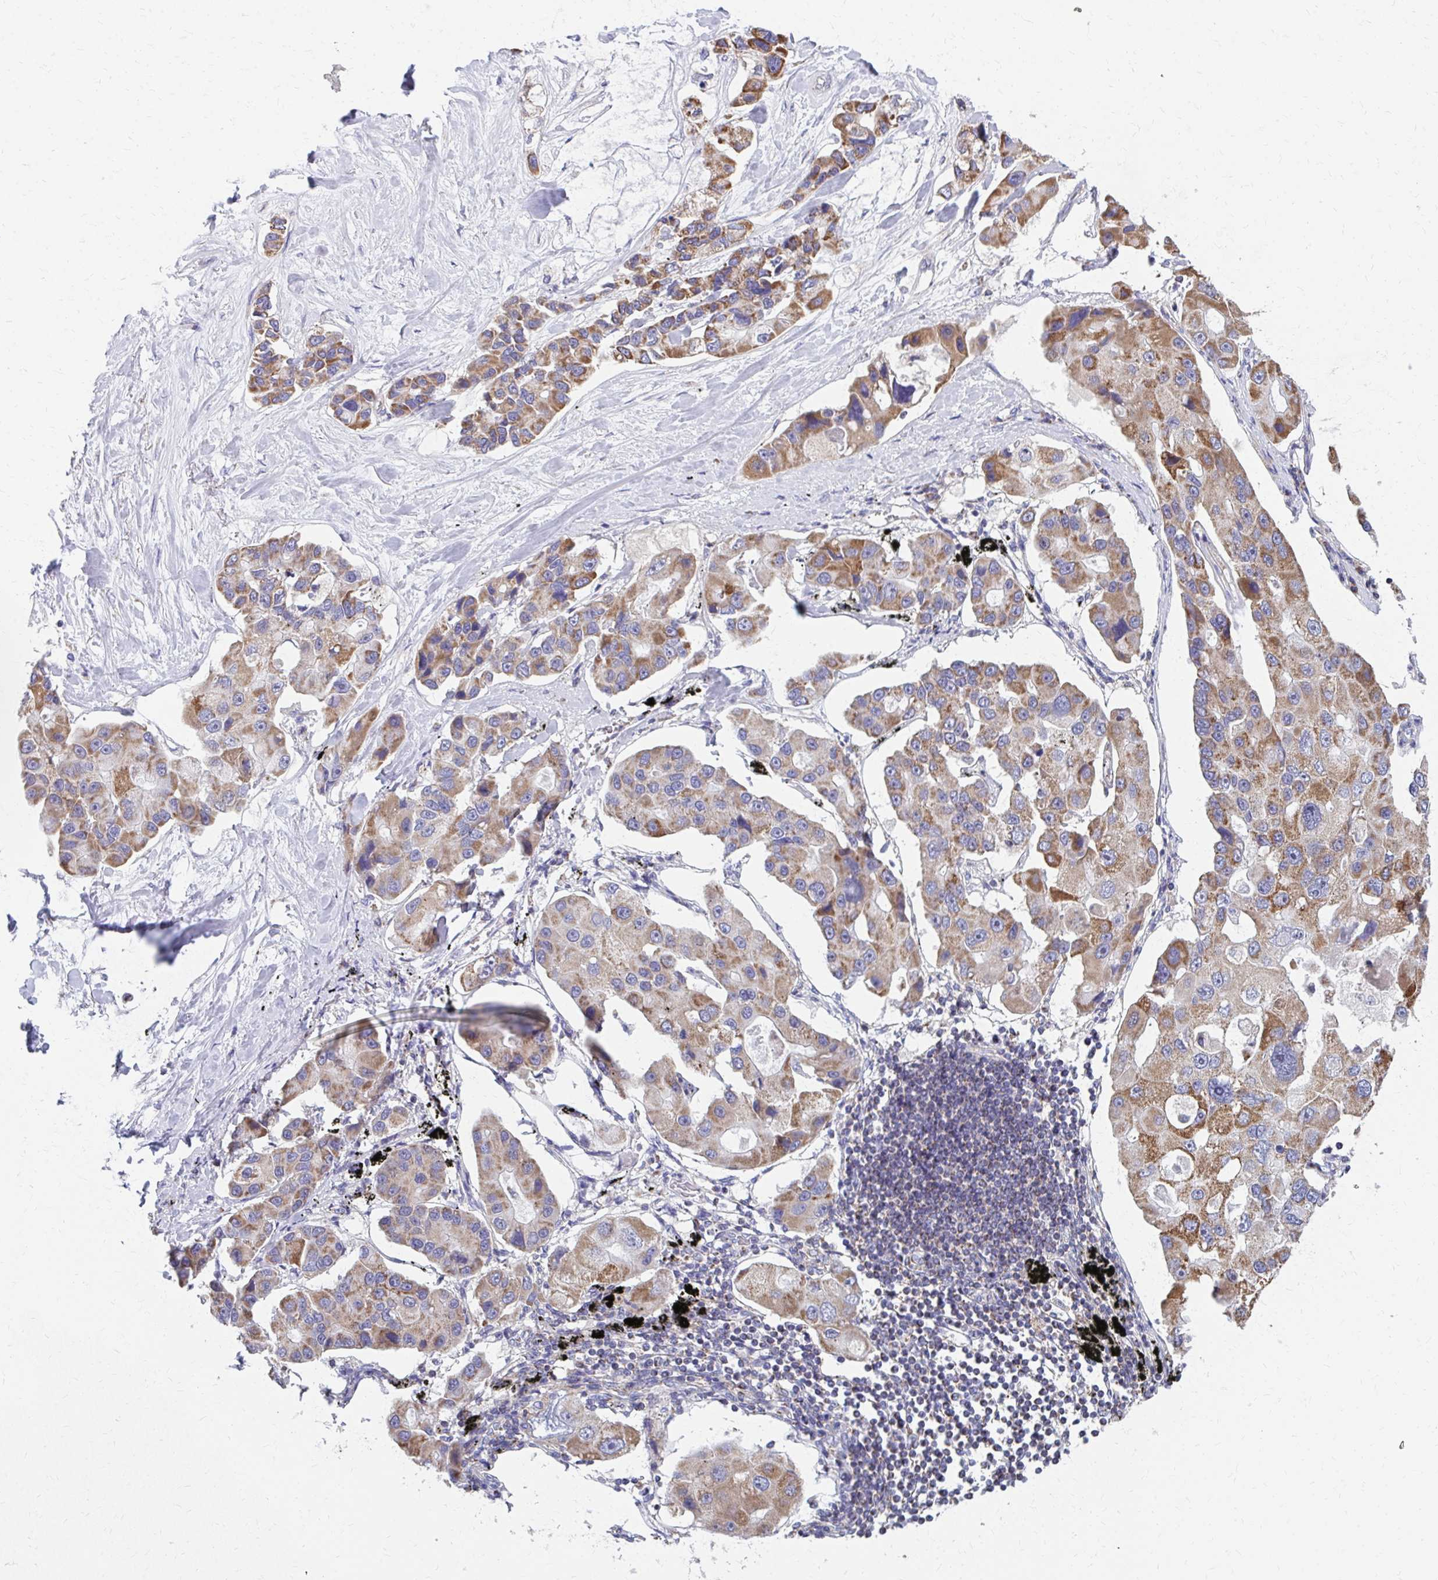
{"staining": {"intensity": "moderate", "quantity": "25%-75%", "location": "cytoplasmic/membranous"}, "tissue": "lung cancer", "cell_type": "Tumor cells", "image_type": "cancer", "snomed": [{"axis": "morphology", "description": "Adenocarcinoma, NOS"}, {"axis": "topography", "description": "Lung"}], "caption": "Protein expression analysis of human adenocarcinoma (lung) reveals moderate cytoplasmic/membranous expression in about 25%-75% of tumor cells.", "gene": "RCC1L", "patient": {"sex": "female", "age": 54}}